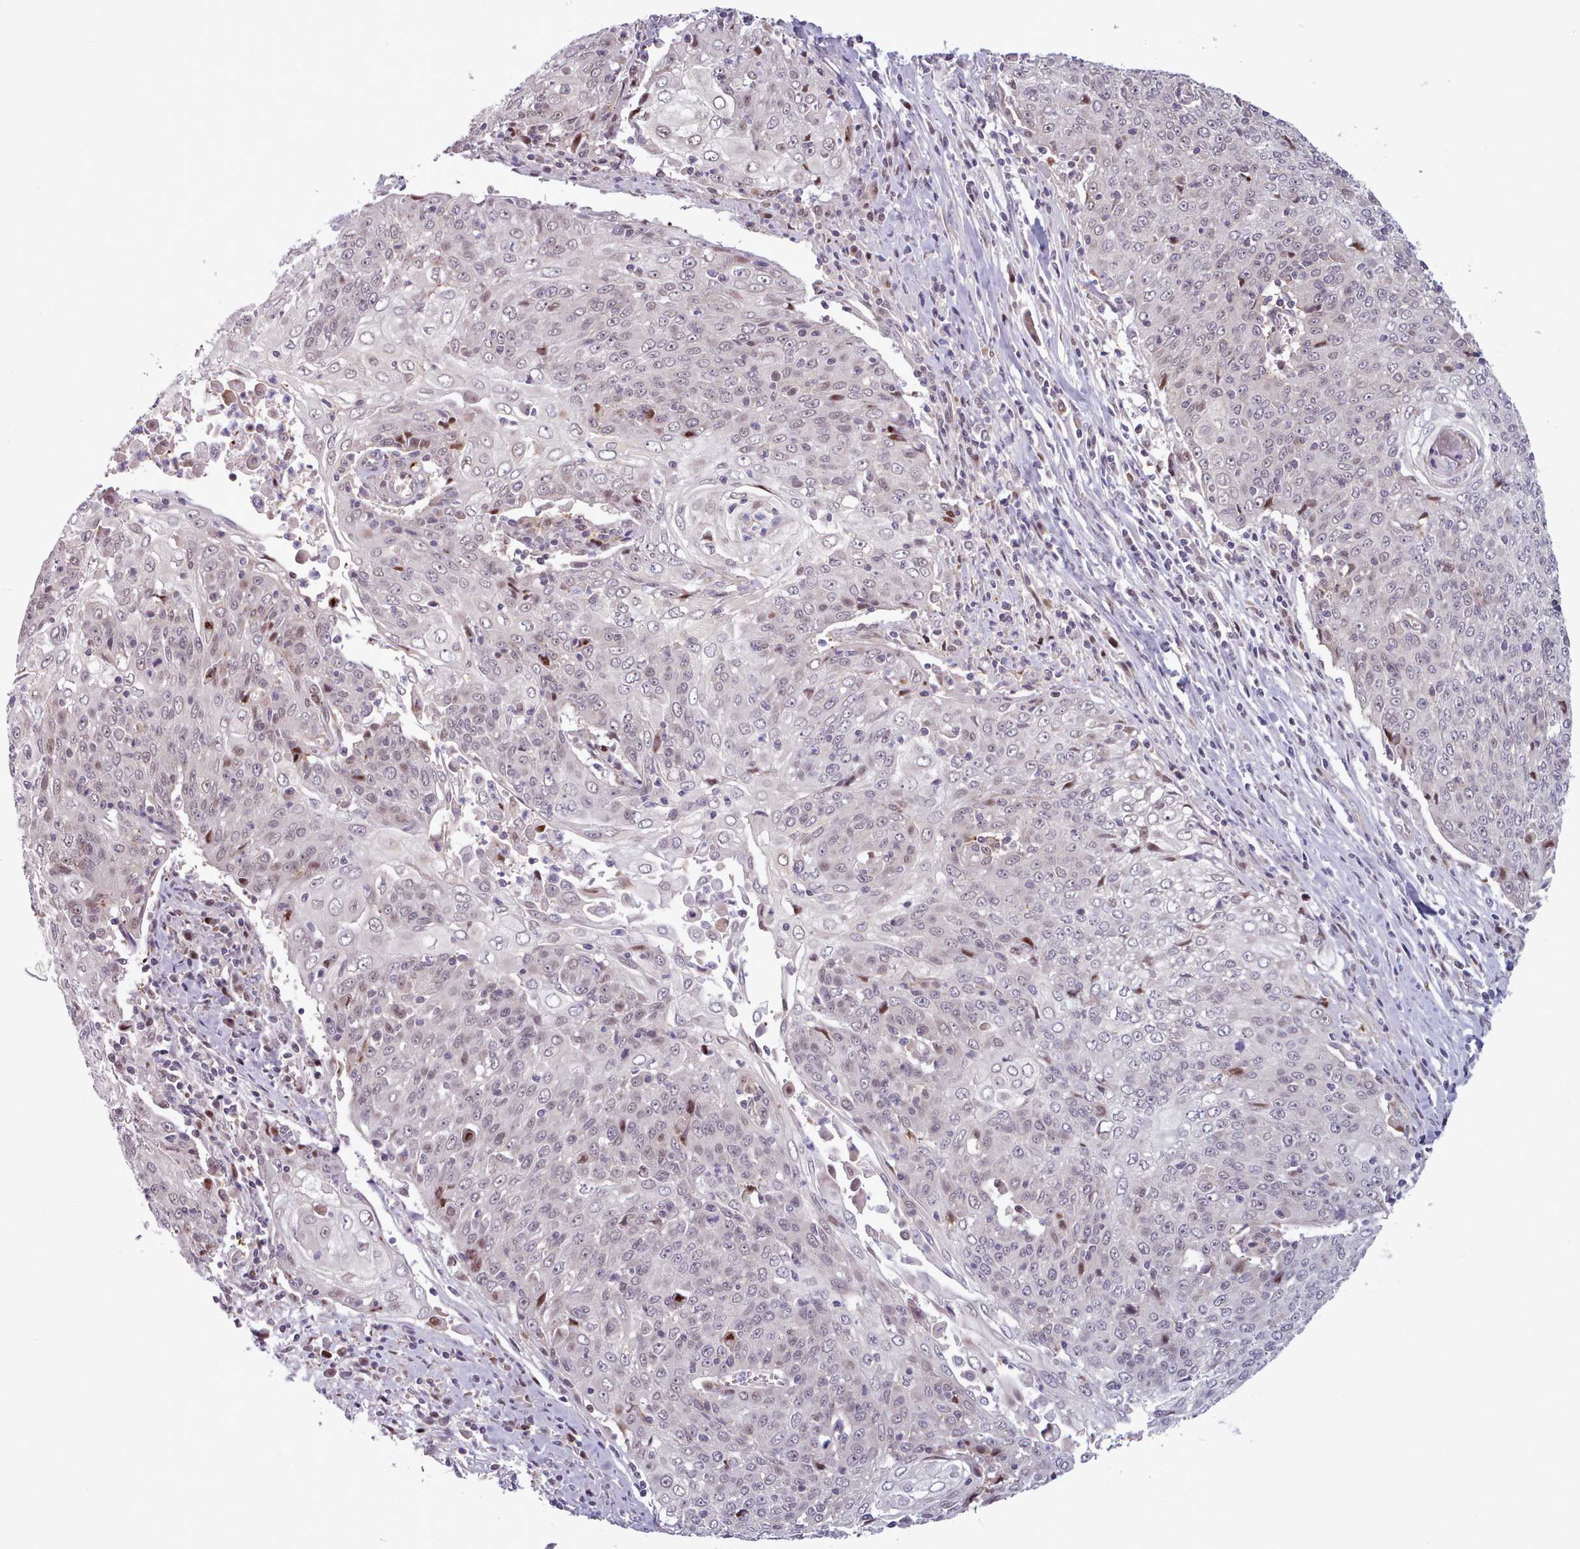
{"staining": {"intensity": "weak", "quantity": "<25%", "location": "nuclear"}, "tissue": "cervical cancer", "cell_type": "Tumor cells", "image_type": "cancer", "snomed": [{"axis": "morphology", "description": "Squamous cell carcinoma, NOS"}, {"axis": "topography", "description": "Cervix"}], "caption": "The histopathology image shows no significant positivity in tumor cells of cervical cancer. (Brightfield microscopy of DAB IHC at high magnification).", "gene": "KBTBD7", "patient": {"sex": "female", "age": 48}}